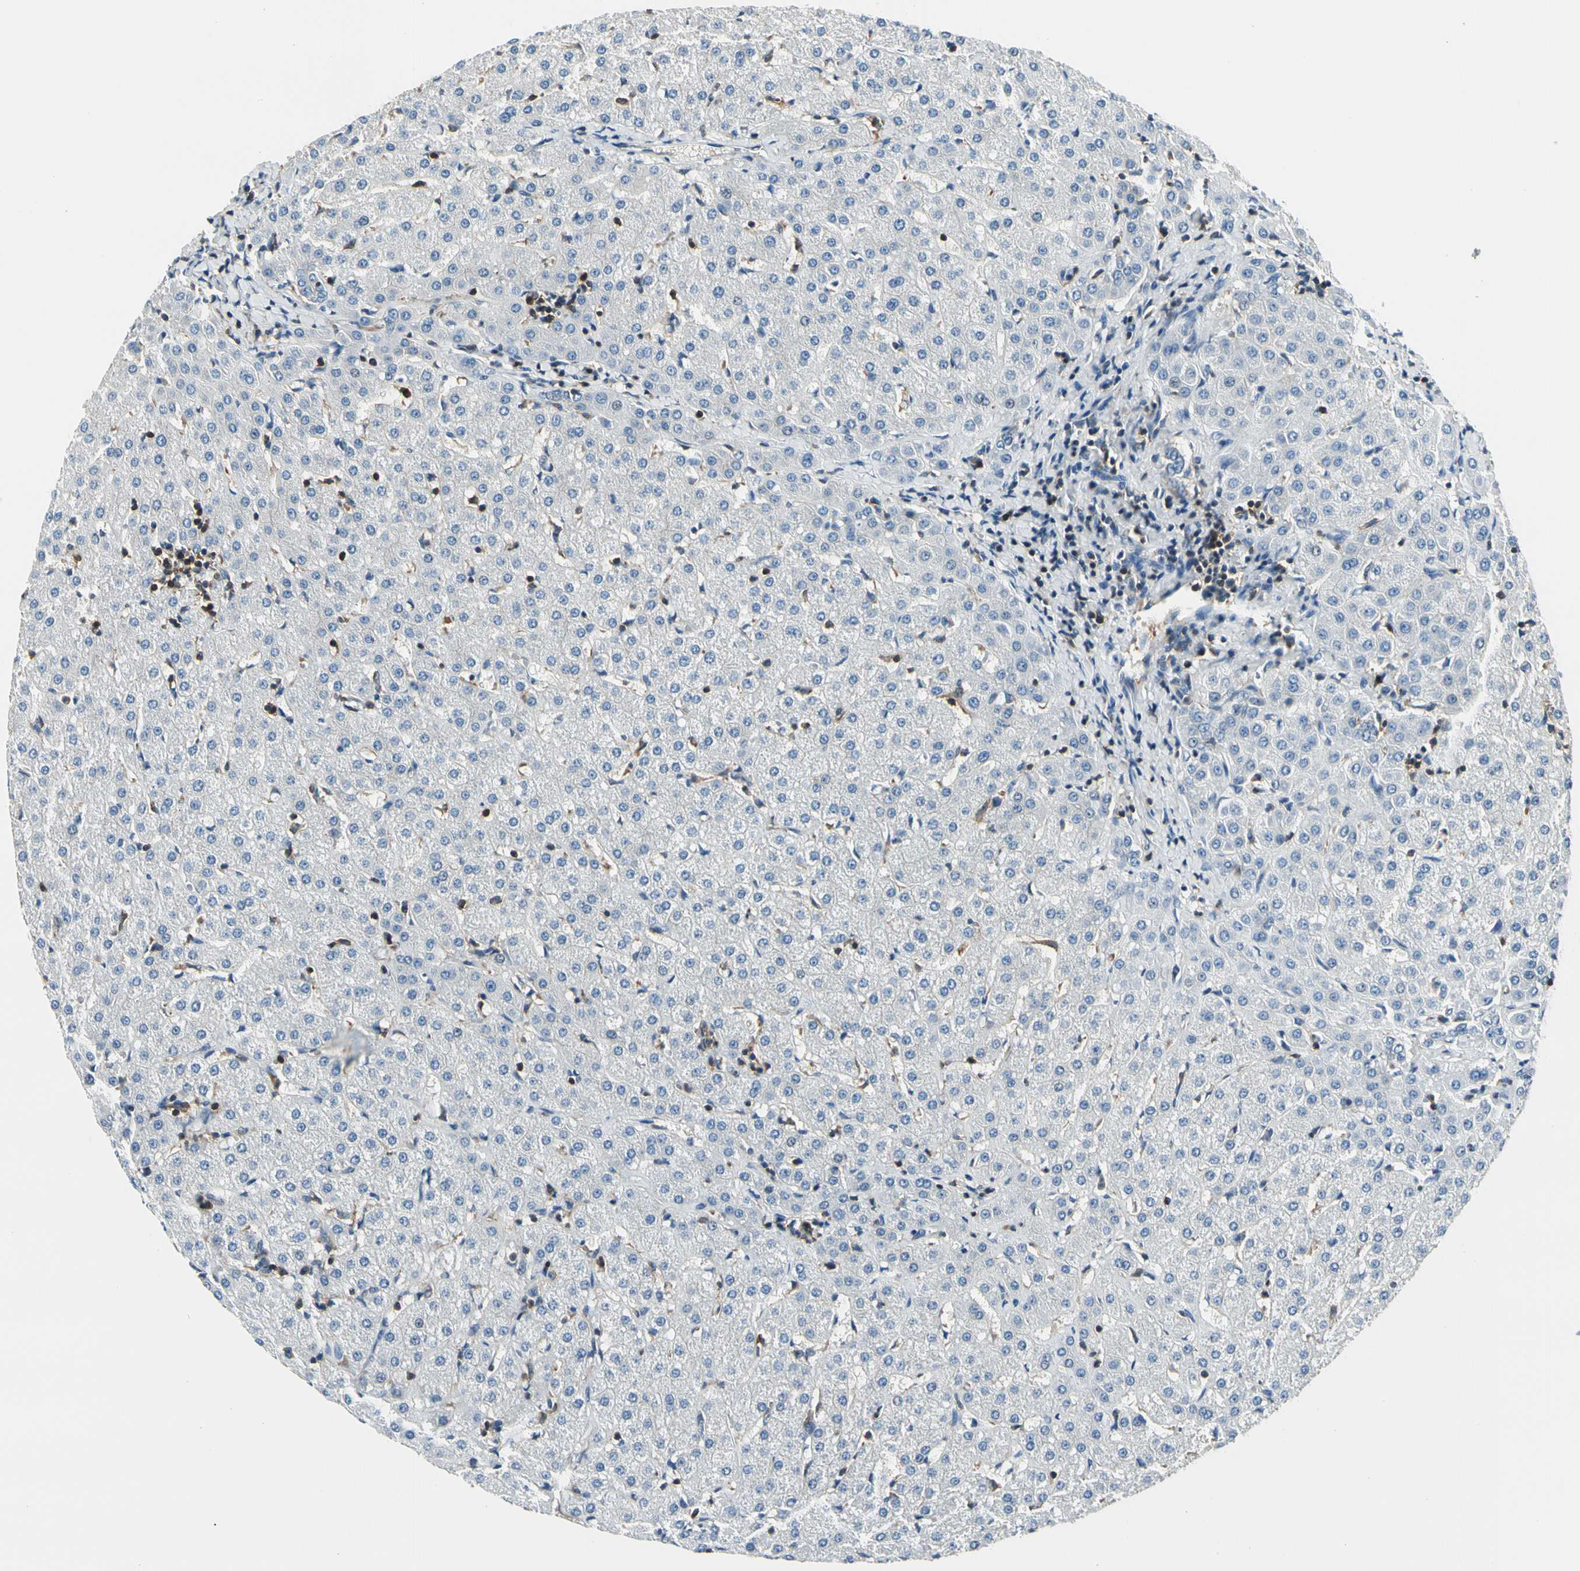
{"staining": {"intensity": "negative", "quantity": "none", "location": "none"}, "tissue": "liver", "cell_type": "Cholangiocytes", "image_type": "normal", "snomed": [{"axis": "morphology", "description": "Normal tissue, NOS"}, {"axis": "topography", "description": "Liver"}], "caption": "Immunohistochemistry (IHC) micrograph of normal liver: human liver stained with DAB demonstrates no significant protein expression in cholangiocytes. (DAB IHC, high magnification).", "gene": "CAPZA2", "patient": {"sex": "female", "age": 27}}